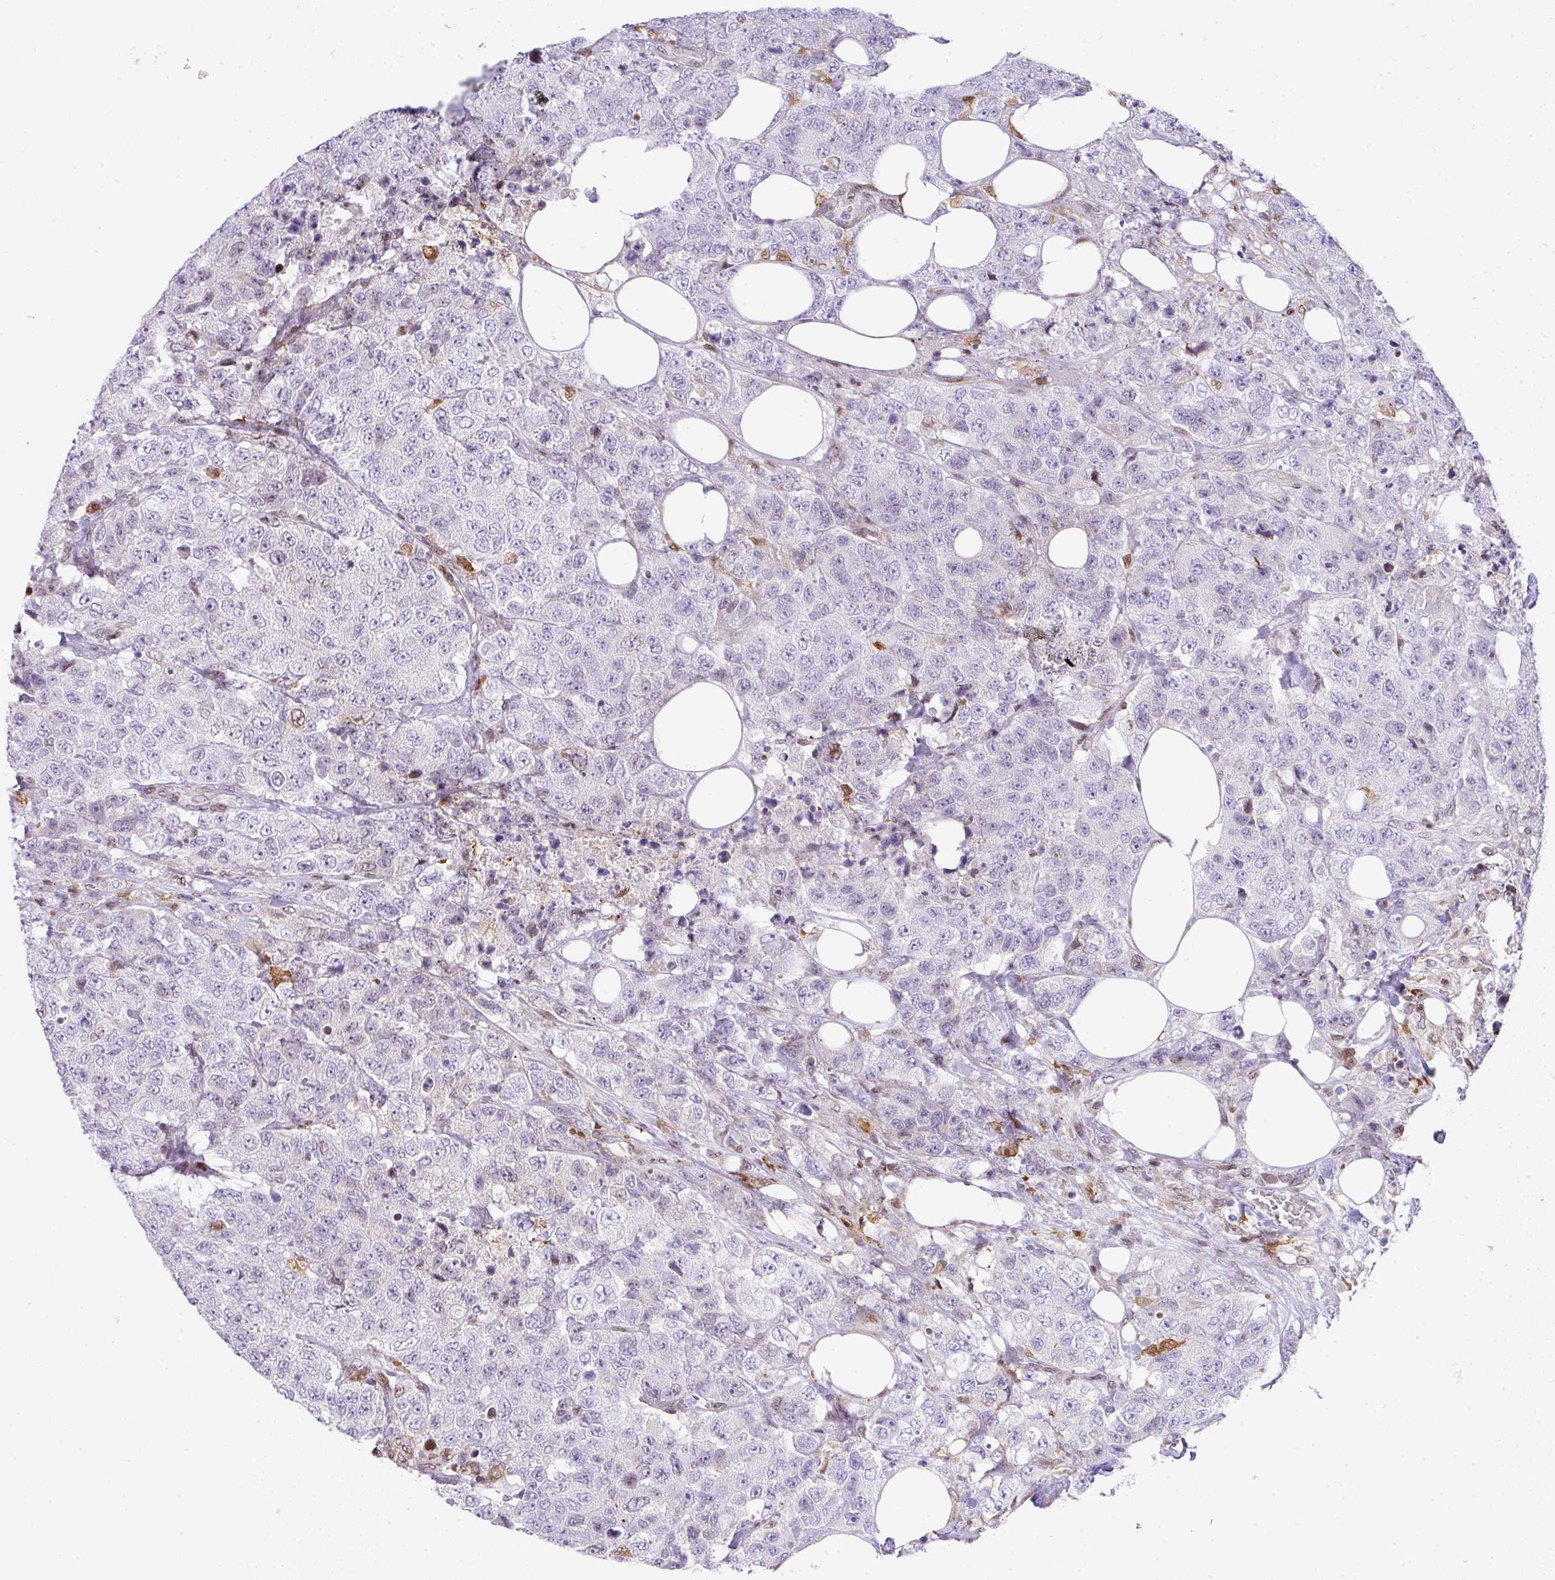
{"staining": {"intensity": "negative", "quantity": "none", "location": "none"}, "tissue": "urothelial cancer", "cell_type": "Tumor cells", "image_type": "cancer", "snomed": [{"axis": "morphology", "description": "Urothelial carcinoma, High grade"}, {"axis": "topography", "description": "Urinary bladder"}], "caption": "DAB (3,3'-diaminobenzidine) immunohistochemical staining of human urothelial cancer shows no significant expression in tumor cells.", "gene": "PLK1", "patient": {"sex": "female", "age": 78}}